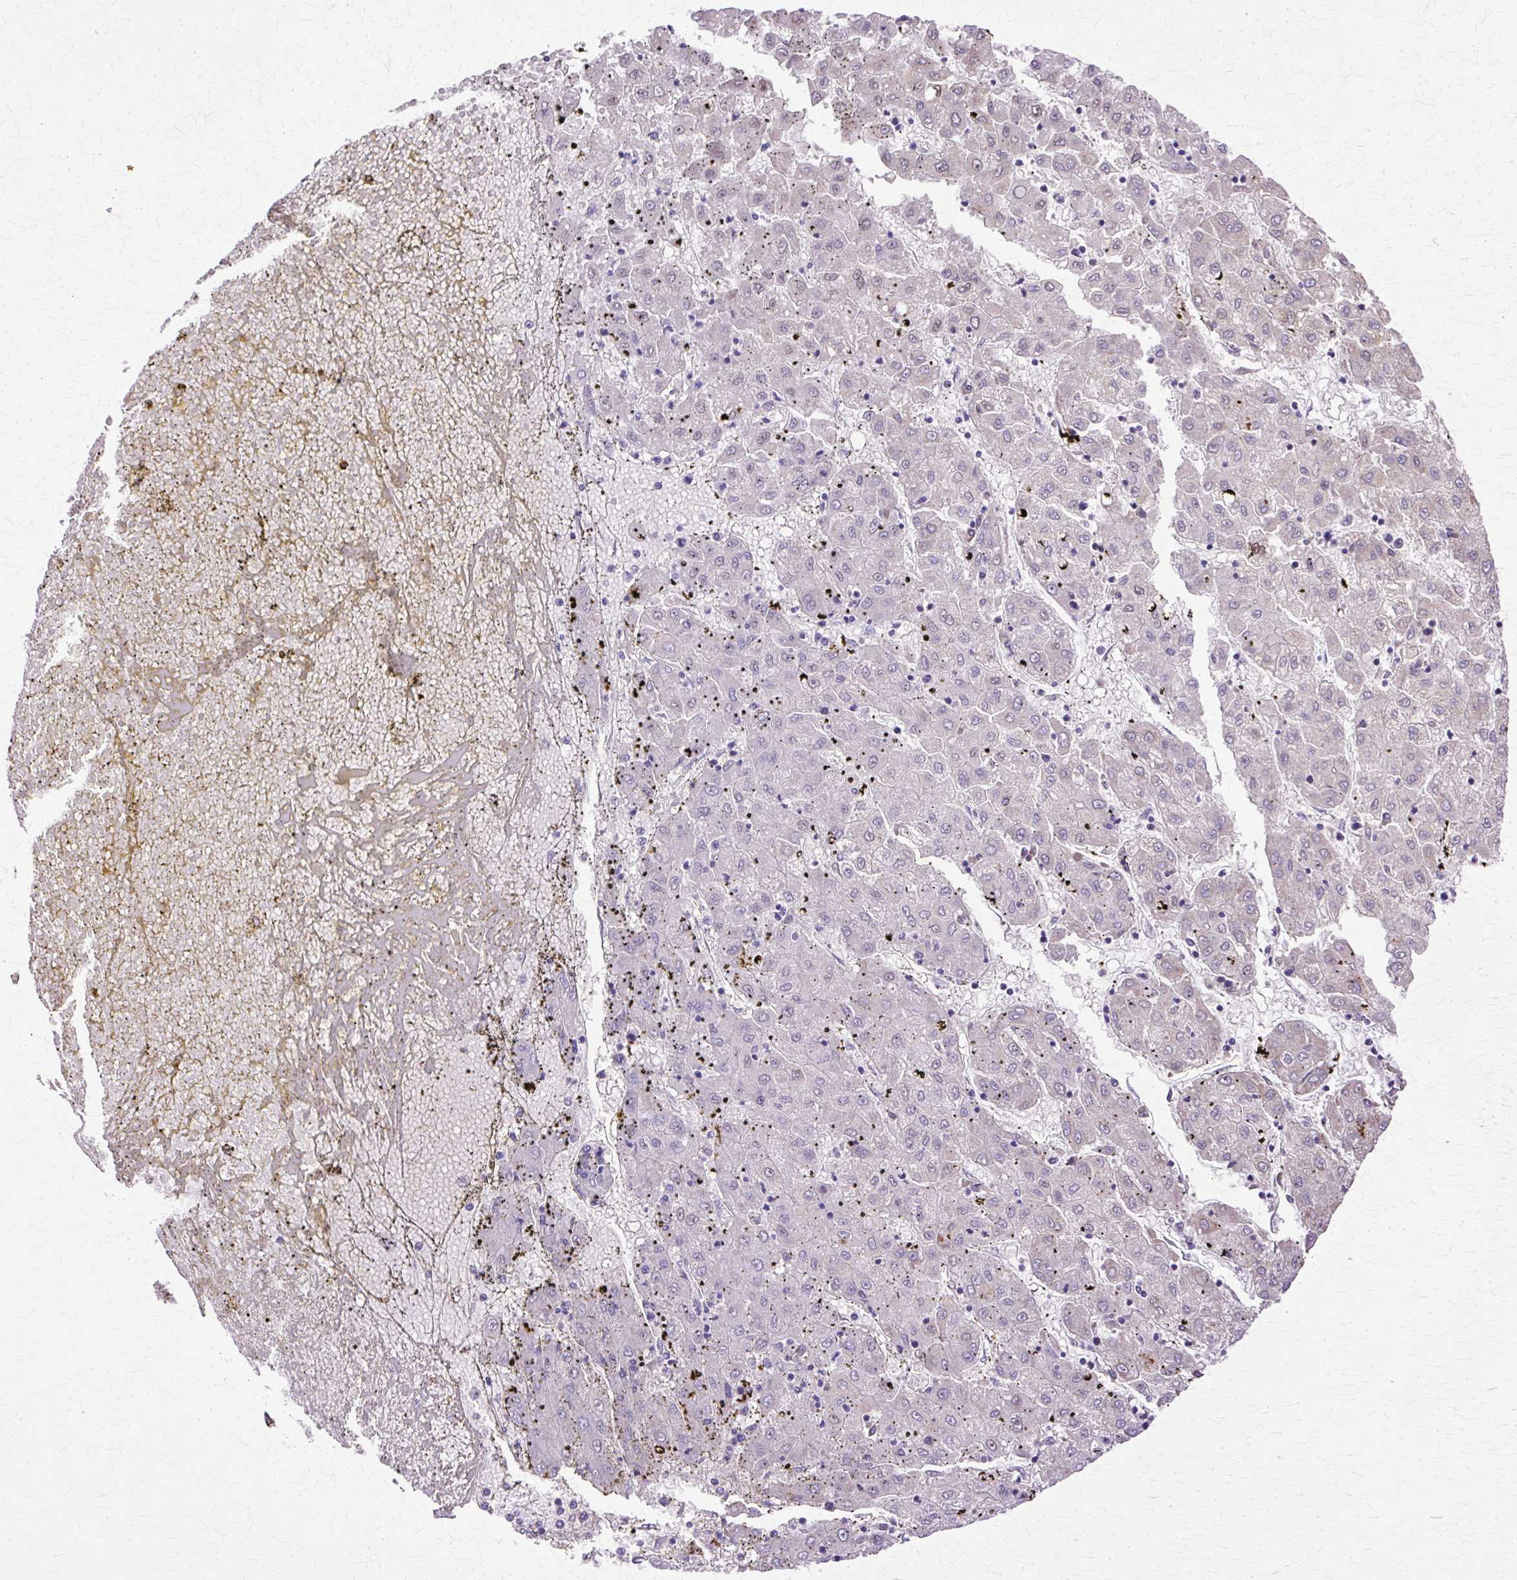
{"staining": {"intensity": "weak", "quantity": "<25%", "location": "nuclear"}, "tissue": "liver cancer", "cell_type": "Tumor cells", "image_type": "cancer", "snomed": [{"axis": "morphology", "description": "Carcinoma, Hepatocellular, NOS"}, {"axis": "topography", "description": "Liver"}], "caption": "Immunohistochemistry of human liver cancer (hepatocellular carcinoma) displays no staining in tumor cells.", "gene": "HSPA8", "patient": {"sex": "male", "age": 72}}